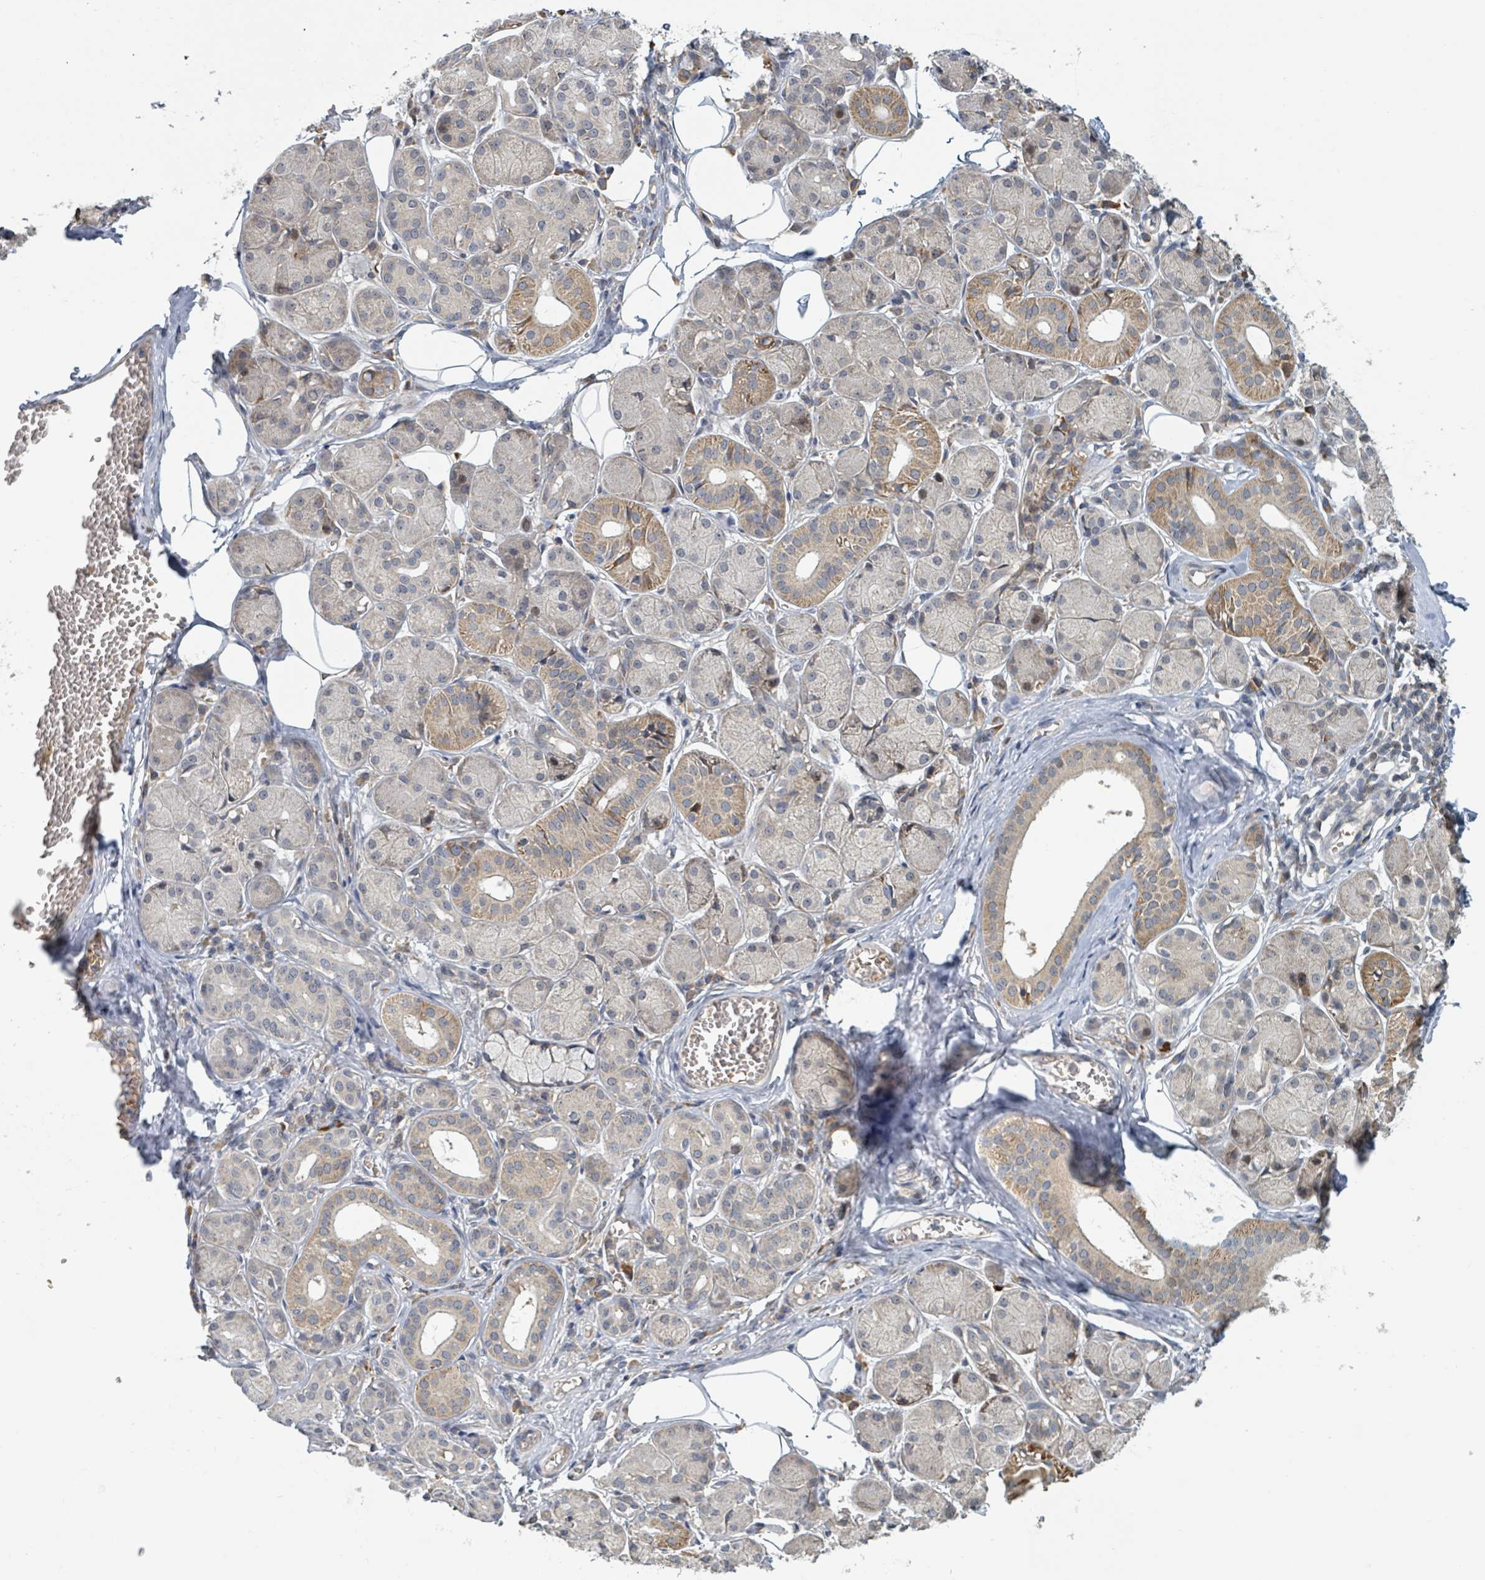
{"staining": {"intensity": "moderate", "quantity": "25%-75%", "location": "cytoplasmic/membranous,nuclear"}, "tissue": "salivary gland", "cell_type": "Glandular cells", "image_type": "normal", "snomed": [{"axis": "morphology", "description": "Squamous cell carcinoma, NOS"}, {"axis": "topography", "description": "Skin"}, {"axis": "topography", "description": "Head-Neck"}], "caption": "Salivary gland stained with immunohistochemistry shows moderate cytoplasmic/membranous,nuclear positivity in about 25%-75% of glandular cells.", "gene": "HIVEP1", "patient": {"sex": "male", "age": 80}}